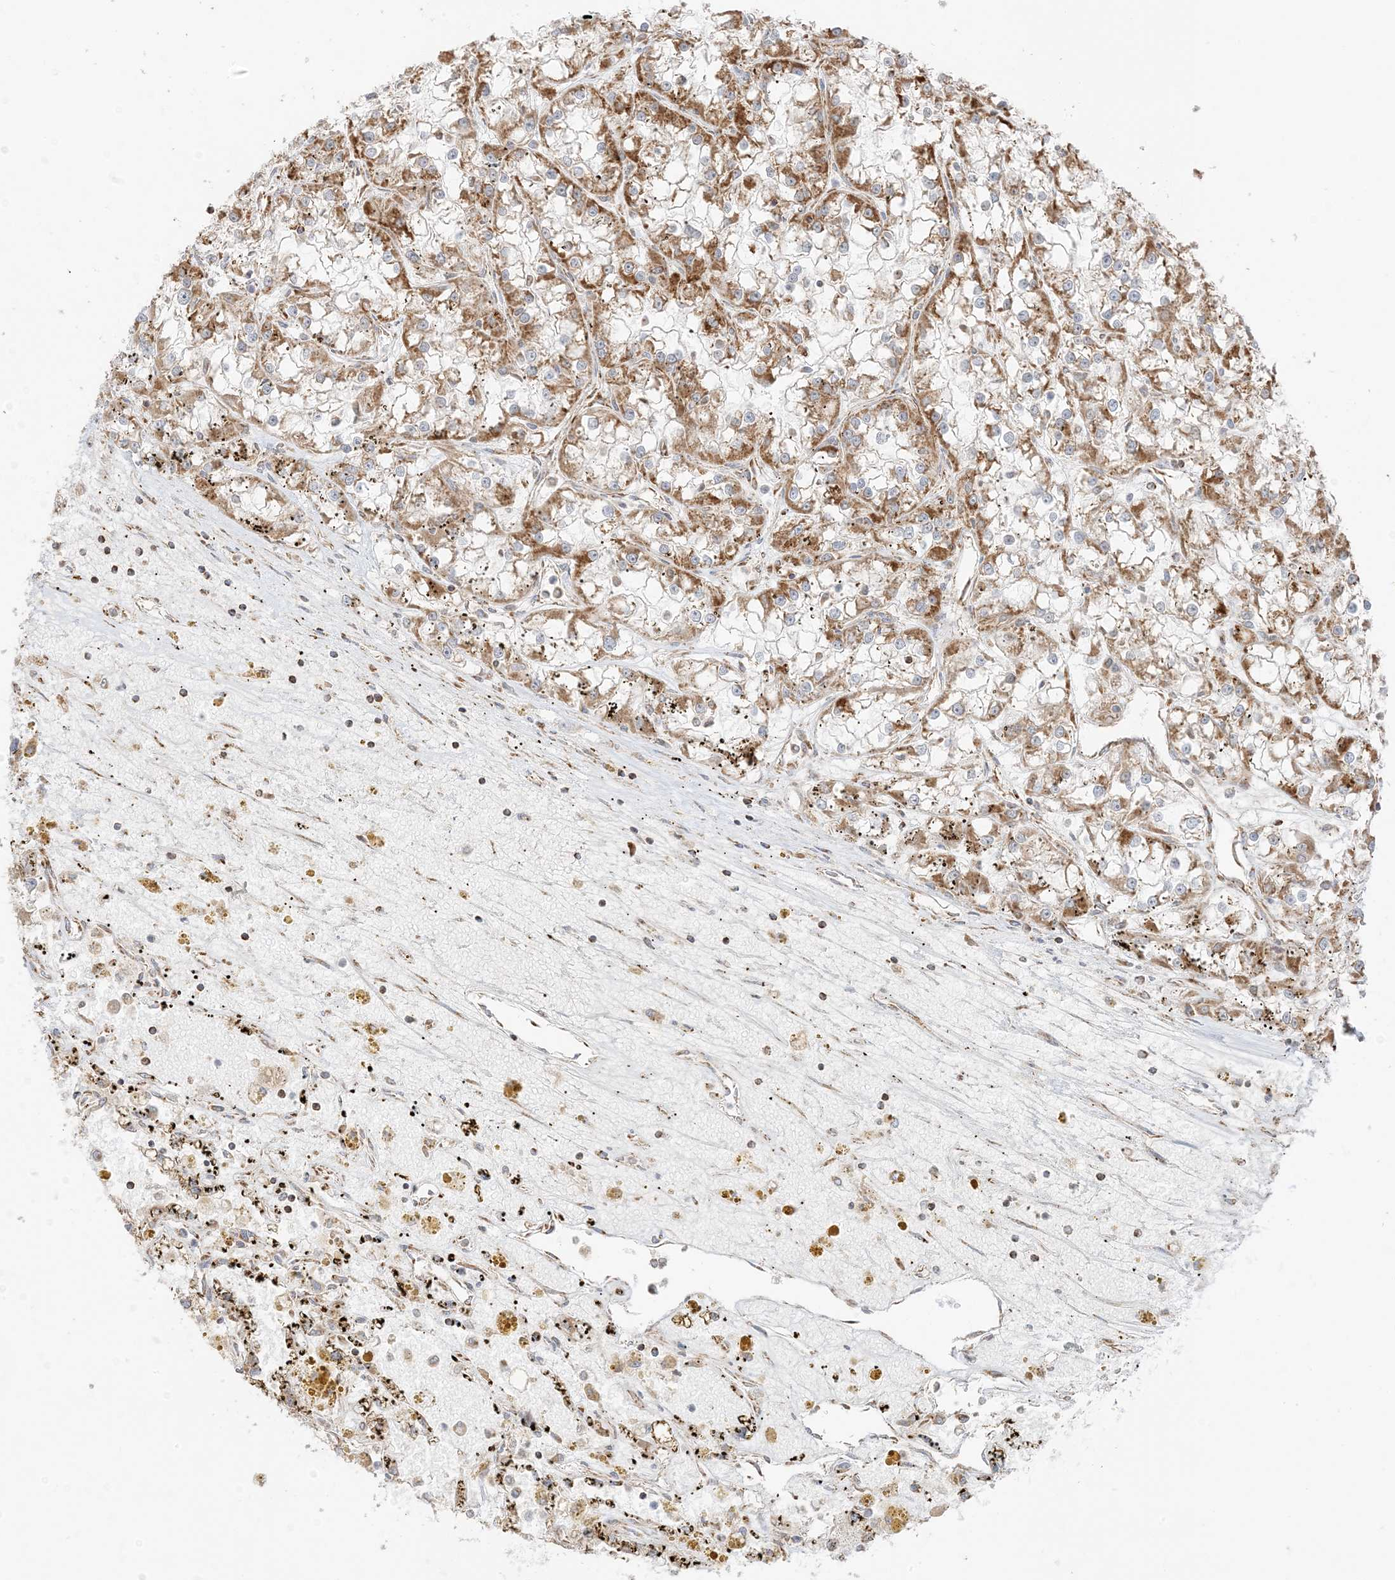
{"staining": {"intensity": "moderate", "quantity": ">75%", "location": "cytoplasmic/membranous"}, "tissue": "renal cancer", "cell_type": "Tumor cells", "image_type": "cancer", "snomed": [{"axis": "morphology", "description": "Adenocarcinoma, NOS"}, {"axis": "topography", "description": "Kidney"}], "caption": "Moderate cytoplasmic/membranous staining is seen in approximately >75% of tumor cells in renal adenocarcinoma. Nuclei are stained in blue.", "gene": "SLC25A12", "patient": {"sex": "female", "age": 52}}